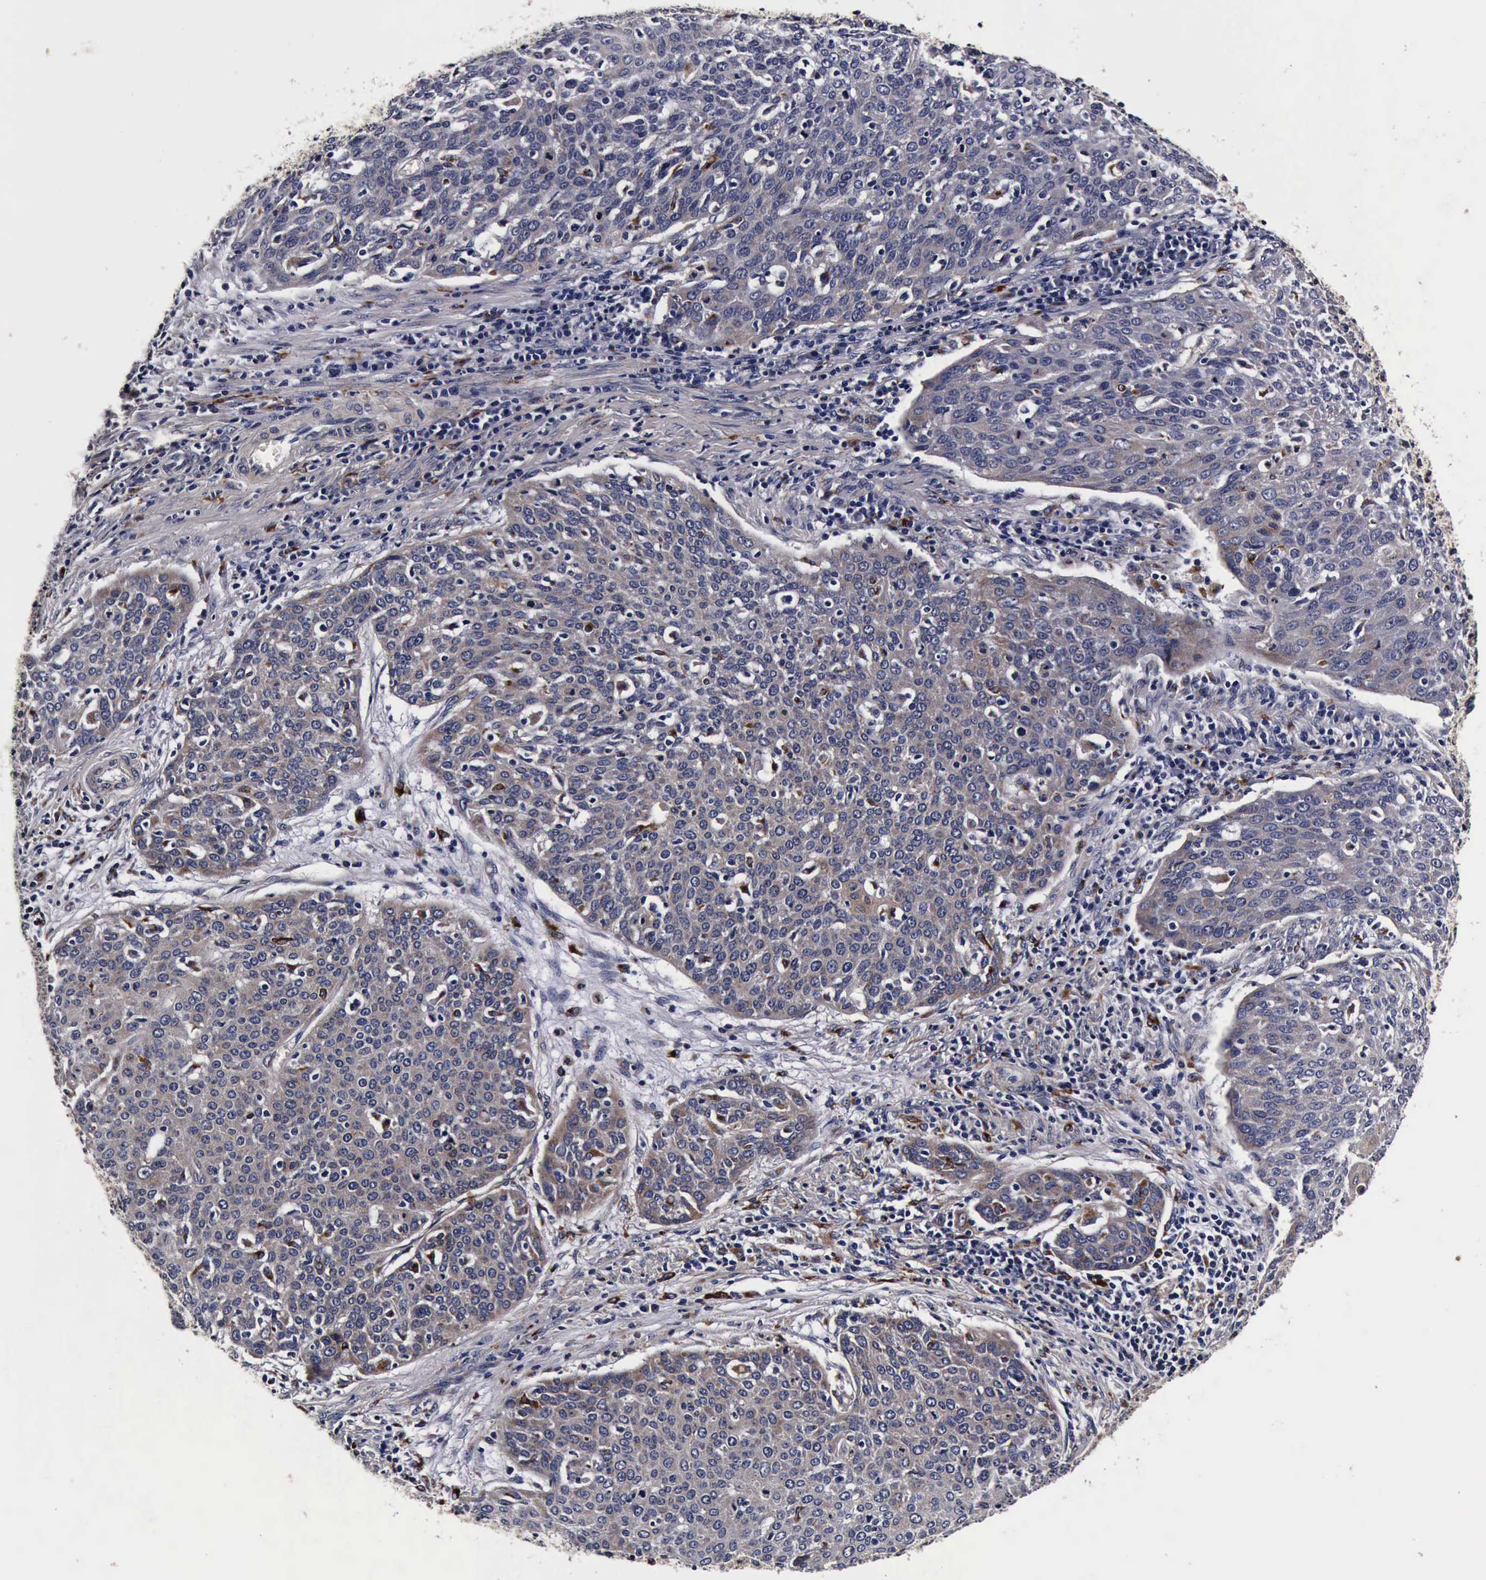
{"staining": {"intensity": "weak", "quantity": ">75%", "location": "cytoplasmic/membranous"}, "tissue": "cervical cancer", "cell_type": "Tumor cells", "image_type": "cancer", "snomed": [{"axis": "morphology", "description": "Squamous cell carcinoma, NOS"}, {"axis": "topography", "description": "Cervix"}], "caption": "Weak cytoplasmic/membranous protein expression is seen in approximately >75% of tumor cells in cervical squamous cell carcinoma.", "gene": "CST3", "patient": {"sex": "female", "age": 38}}